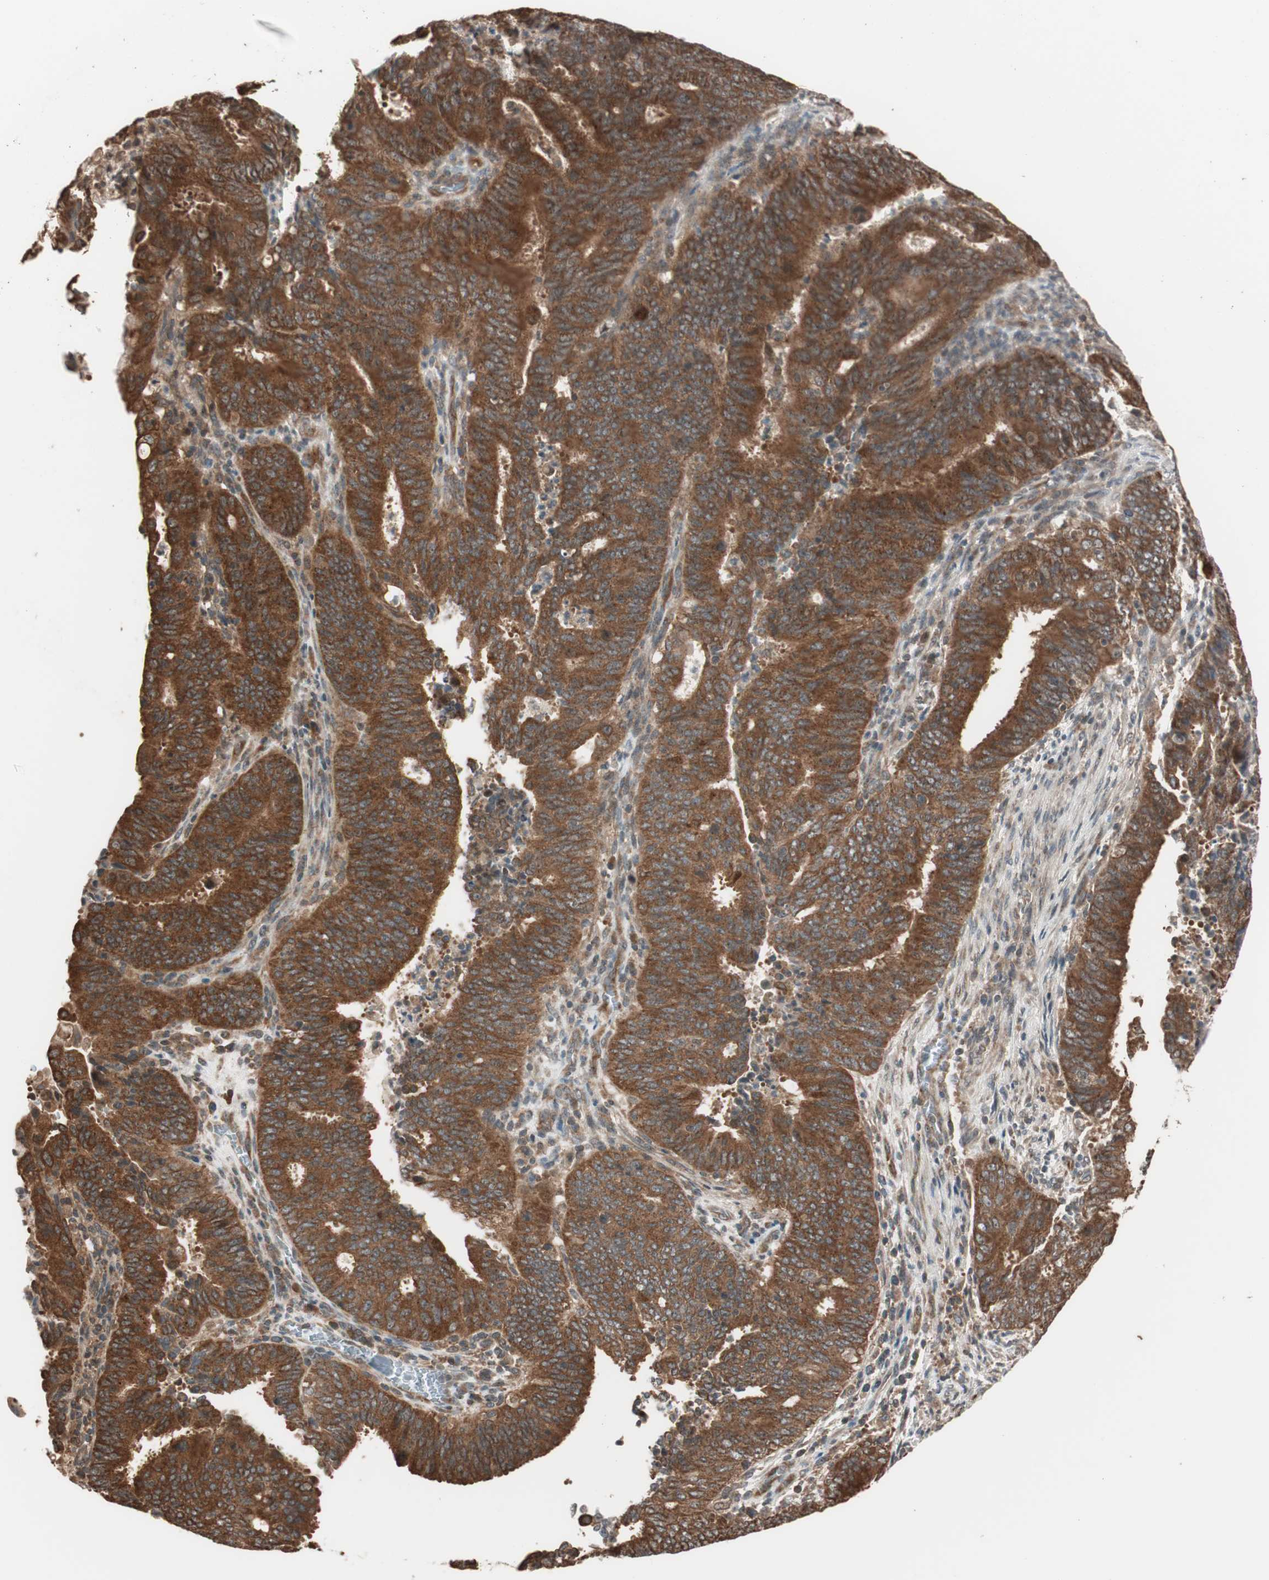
{"staining": {"intensity": "strong", "quantity": ">75%", "location": "cytoplasmic/membranous"}, "tissue": "cervical cancer", "cell_type": "Tumor cells", "image_type": "cancer", "snomed": [{"axis": "morphology", "description": "Adenocarcinoma, NOS"}, {"axis": "topography", "description": "Cervix"}], "caption": "Immunohistochemistry of human cervical adenocarcinoma shows high levels of strong cytoplasmic/membranous staining in approximately >75% of tumor cells.", "gene": "FBXO5", "patient": {"sex": "female", "age": 44}}